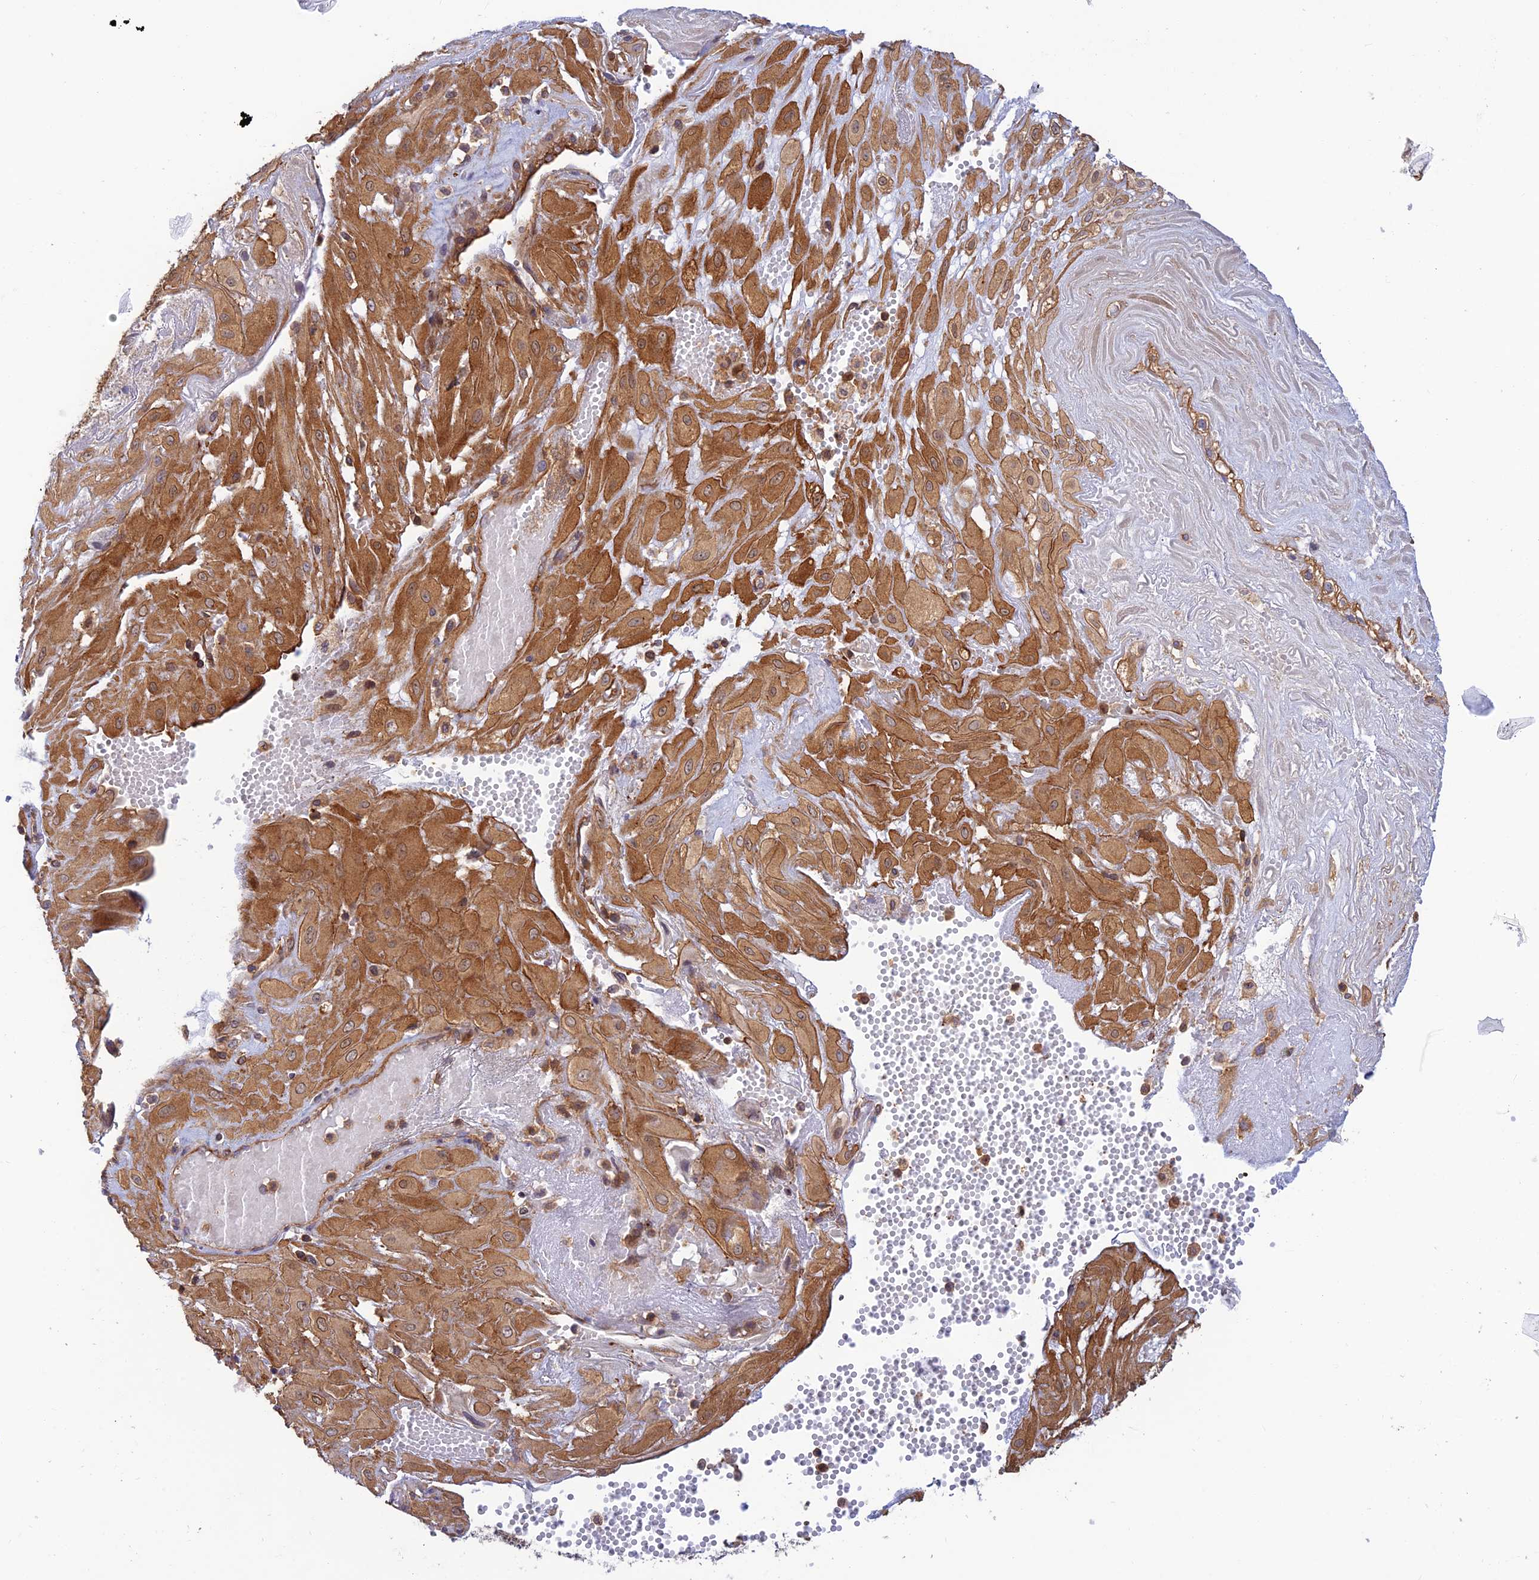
{"staining": {"intensity": "moderate", "quantity": ">75%", "location": "cytoplasmic/membranous"}, "tissue": "cervical cancer", "cell_type": "Tumor cells", "image_type": "cancer", "snomed": [{"axis": "morphology", "description": "Squamous cell carcinoma, NOS"}, {"axis": "topography", "description": "Cervix"}], "caption": "Brown immunohistochemical staining in human squamous cell carcinoma (cervical) exhibits moderate cytoplasmic/membranous positivity in approximately >75% of tumor cells.", "gene": "PPP1R12C", "patient": {"sex": "female", "age": 36}}